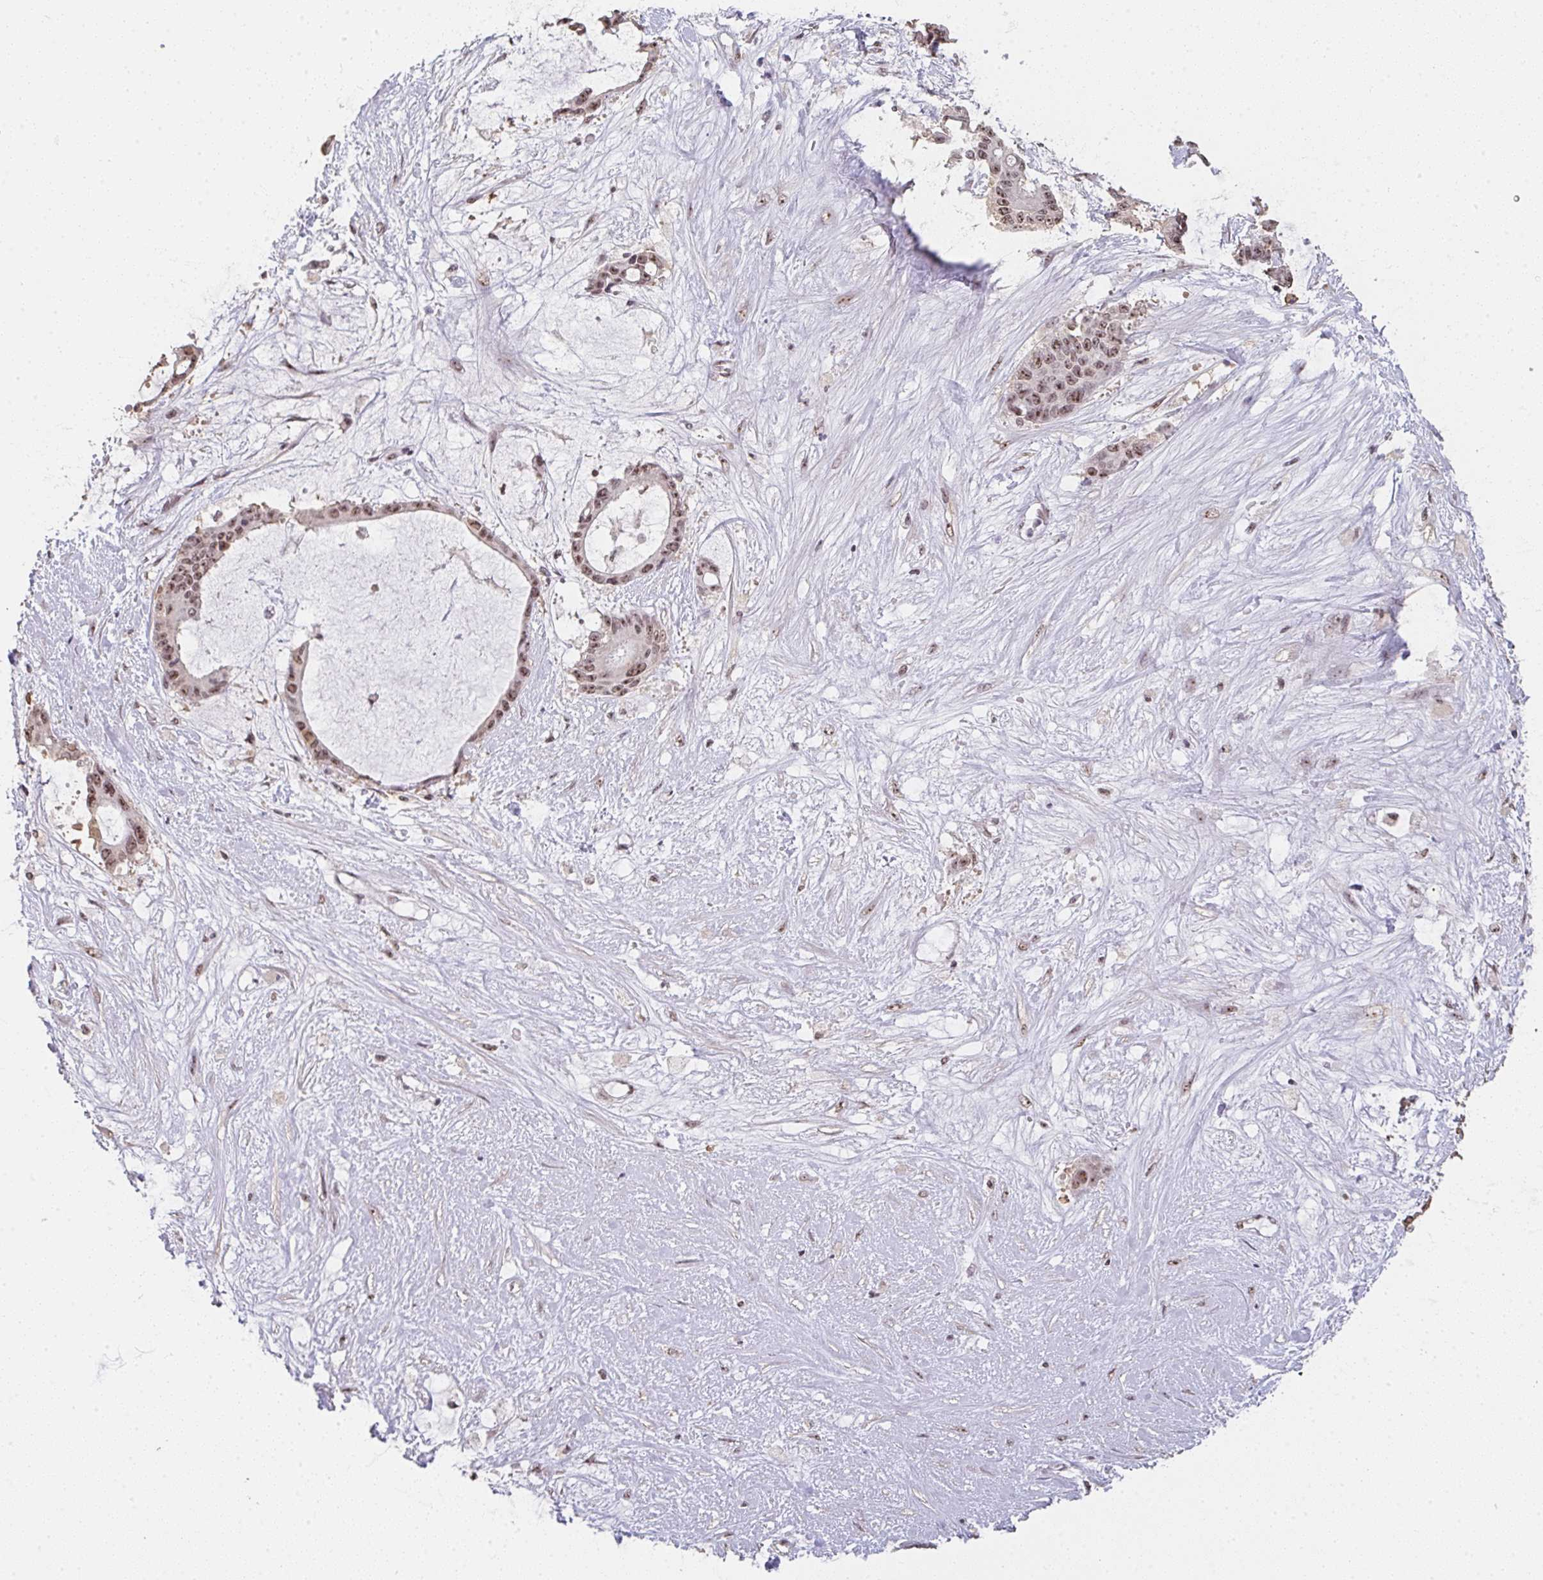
{"staining": {"intensity": "moderate", "quantity": ">75%", "location": "nuclear"}, "tissue": "liver cancer", "cell_type": "Tumor cells", "image_type": "cancer", "snomed": [{"axis": "morphology", "description": "Normal tissue, NOS"}, {"axis": "morphology", "description": "Cholangiocarcinoma"}, {"axis": "topography", "description": "Liver"}, {"axis": "topography", "description": "Peripheral nerve tissue"}], "caption": "Cholangiocarcinoma (liver) tissue shows moderate nuclear staining in approximately >75% of tumor cells, visualized by immunohistochemistry.", "gene": "DKC1", "patient": {"sex": "female", "age": 73}}